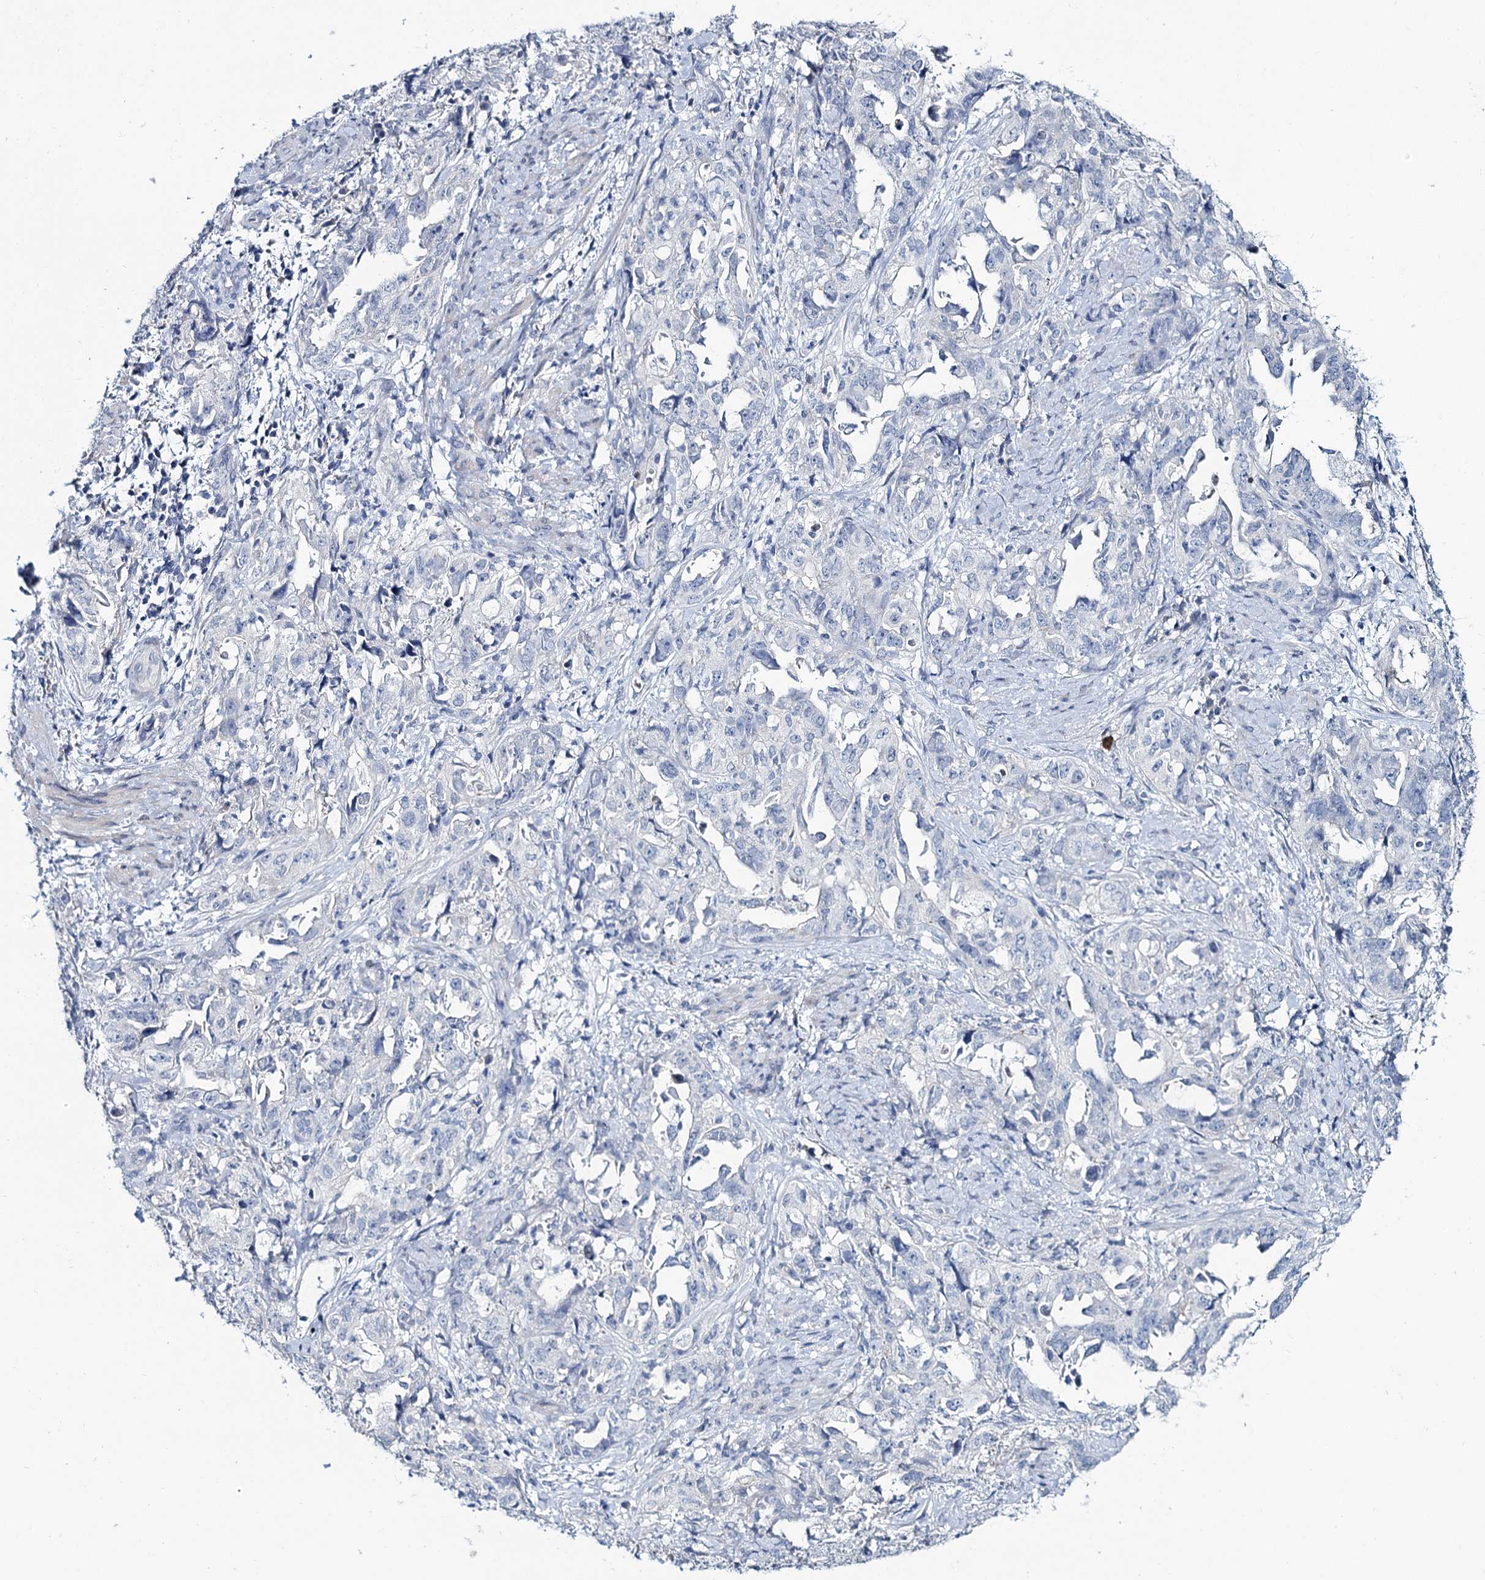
{"staining": {"intensity": "negative", "quantity": "none", "location": "none"}, "tissue": "endometrial cancer", "cell_type": "Tumor cells", "image_type": "cancer", "snomed": [{"axis": "morphology", "description": "Adenocarcinoma, NOS"}, {"axis": "topography", "description": "Endometrium"}], "caption": "DAB immunohistochemical staining of human endometrial cancer exhibits no significant expression in tumor cells.", "gene": "TOX3", "patient": {"sex": "female", "age": 65}}